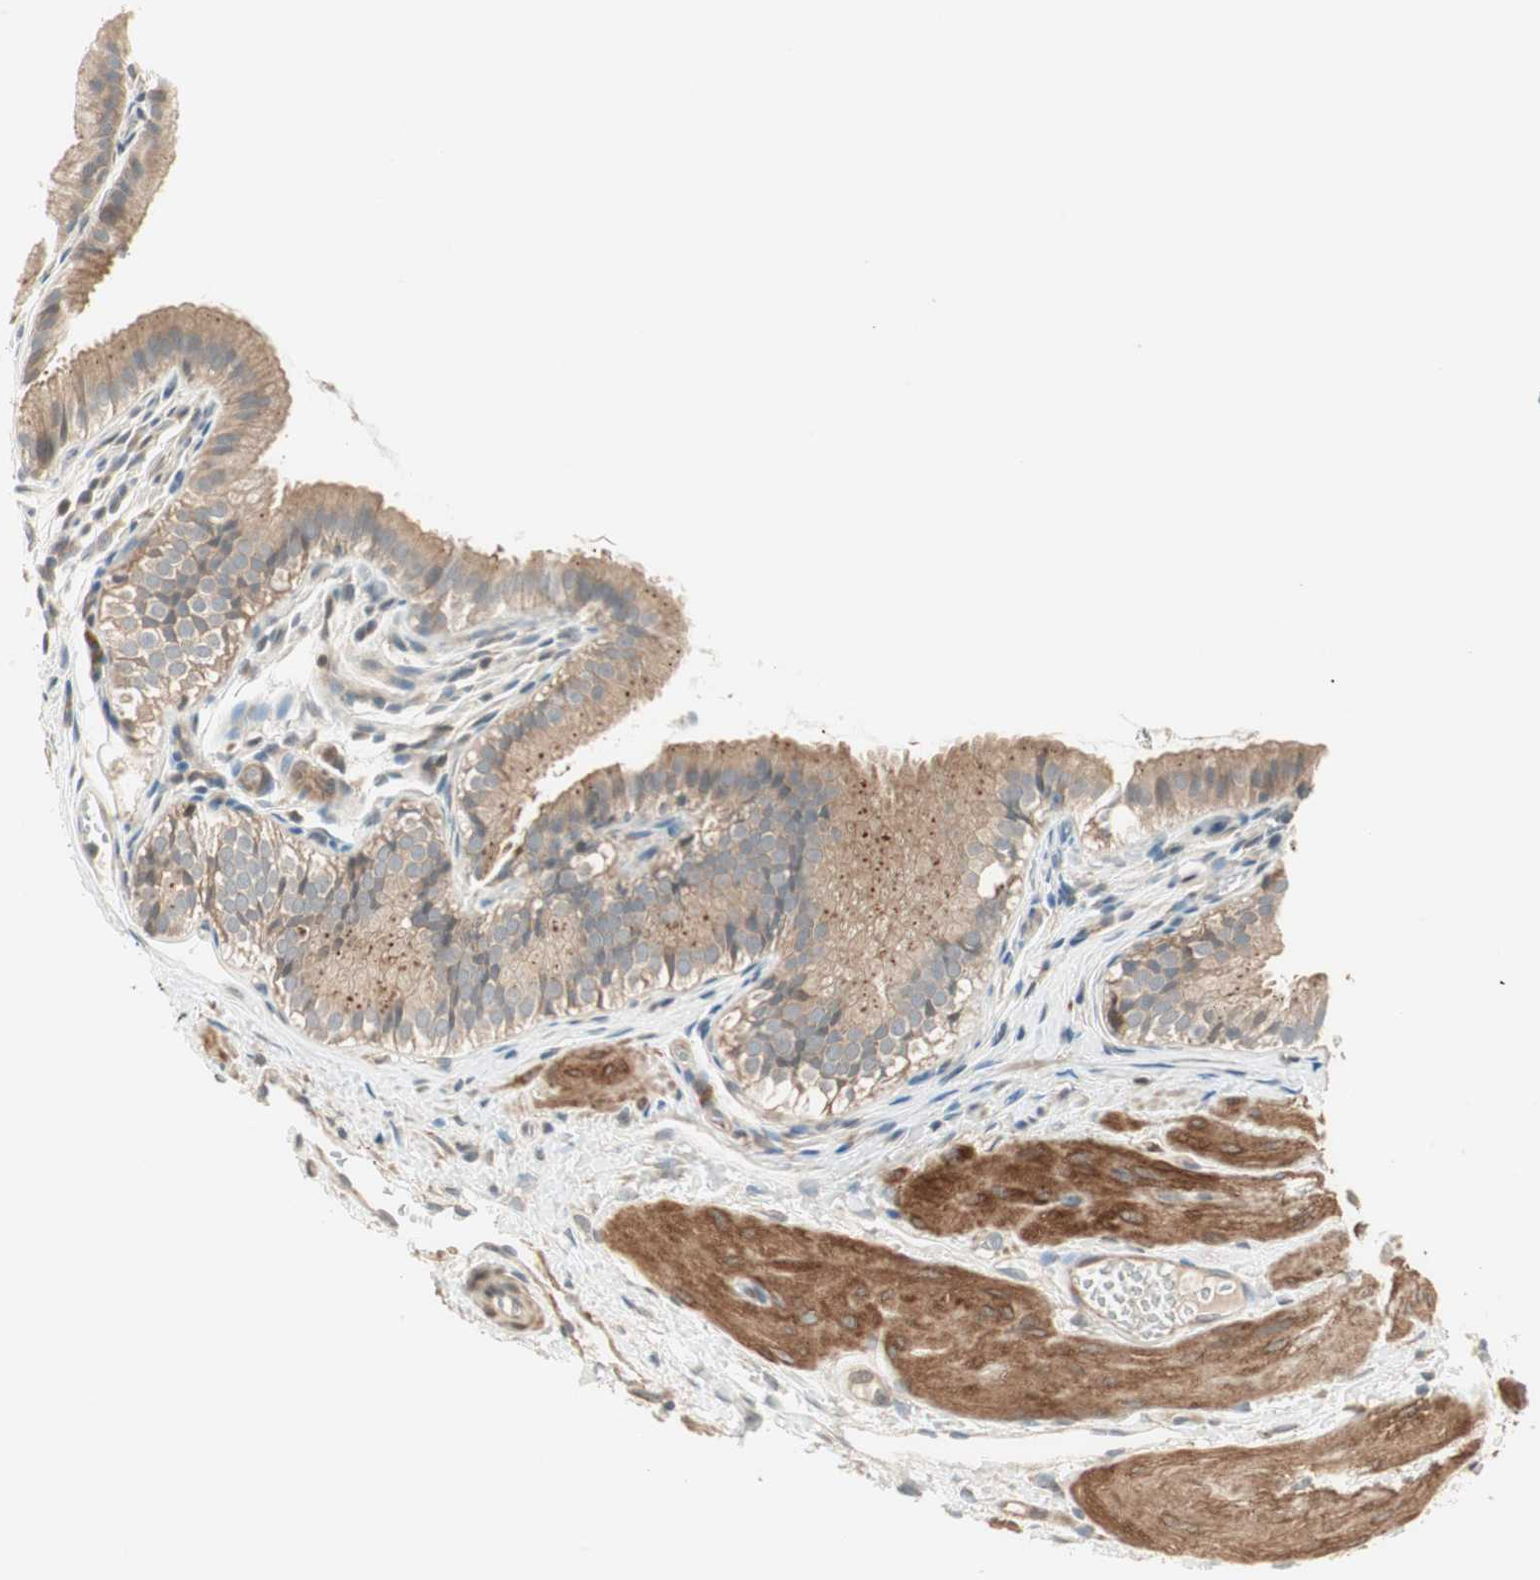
{"staining": {"intensity": "strong", "quantity": ">75%", "location": "cytoplasmic/membranous"}, "tissue": "gallbladder", "cell_type": "Glandular cells", "image_type": "normal", "snomed": [{"axis": "morphology", "description": "Normal tissue, NOS"}, {"axis": "topography", "description": "Gallbladder"}], "caption": "The micrograph reveals staining of normal gallbladder, revealing strong cytoplasmic/membranous protein expression (brown color) within glandular cells.", "gene": "SFRP1", "patient": {"sex": "female", "age": 26}}